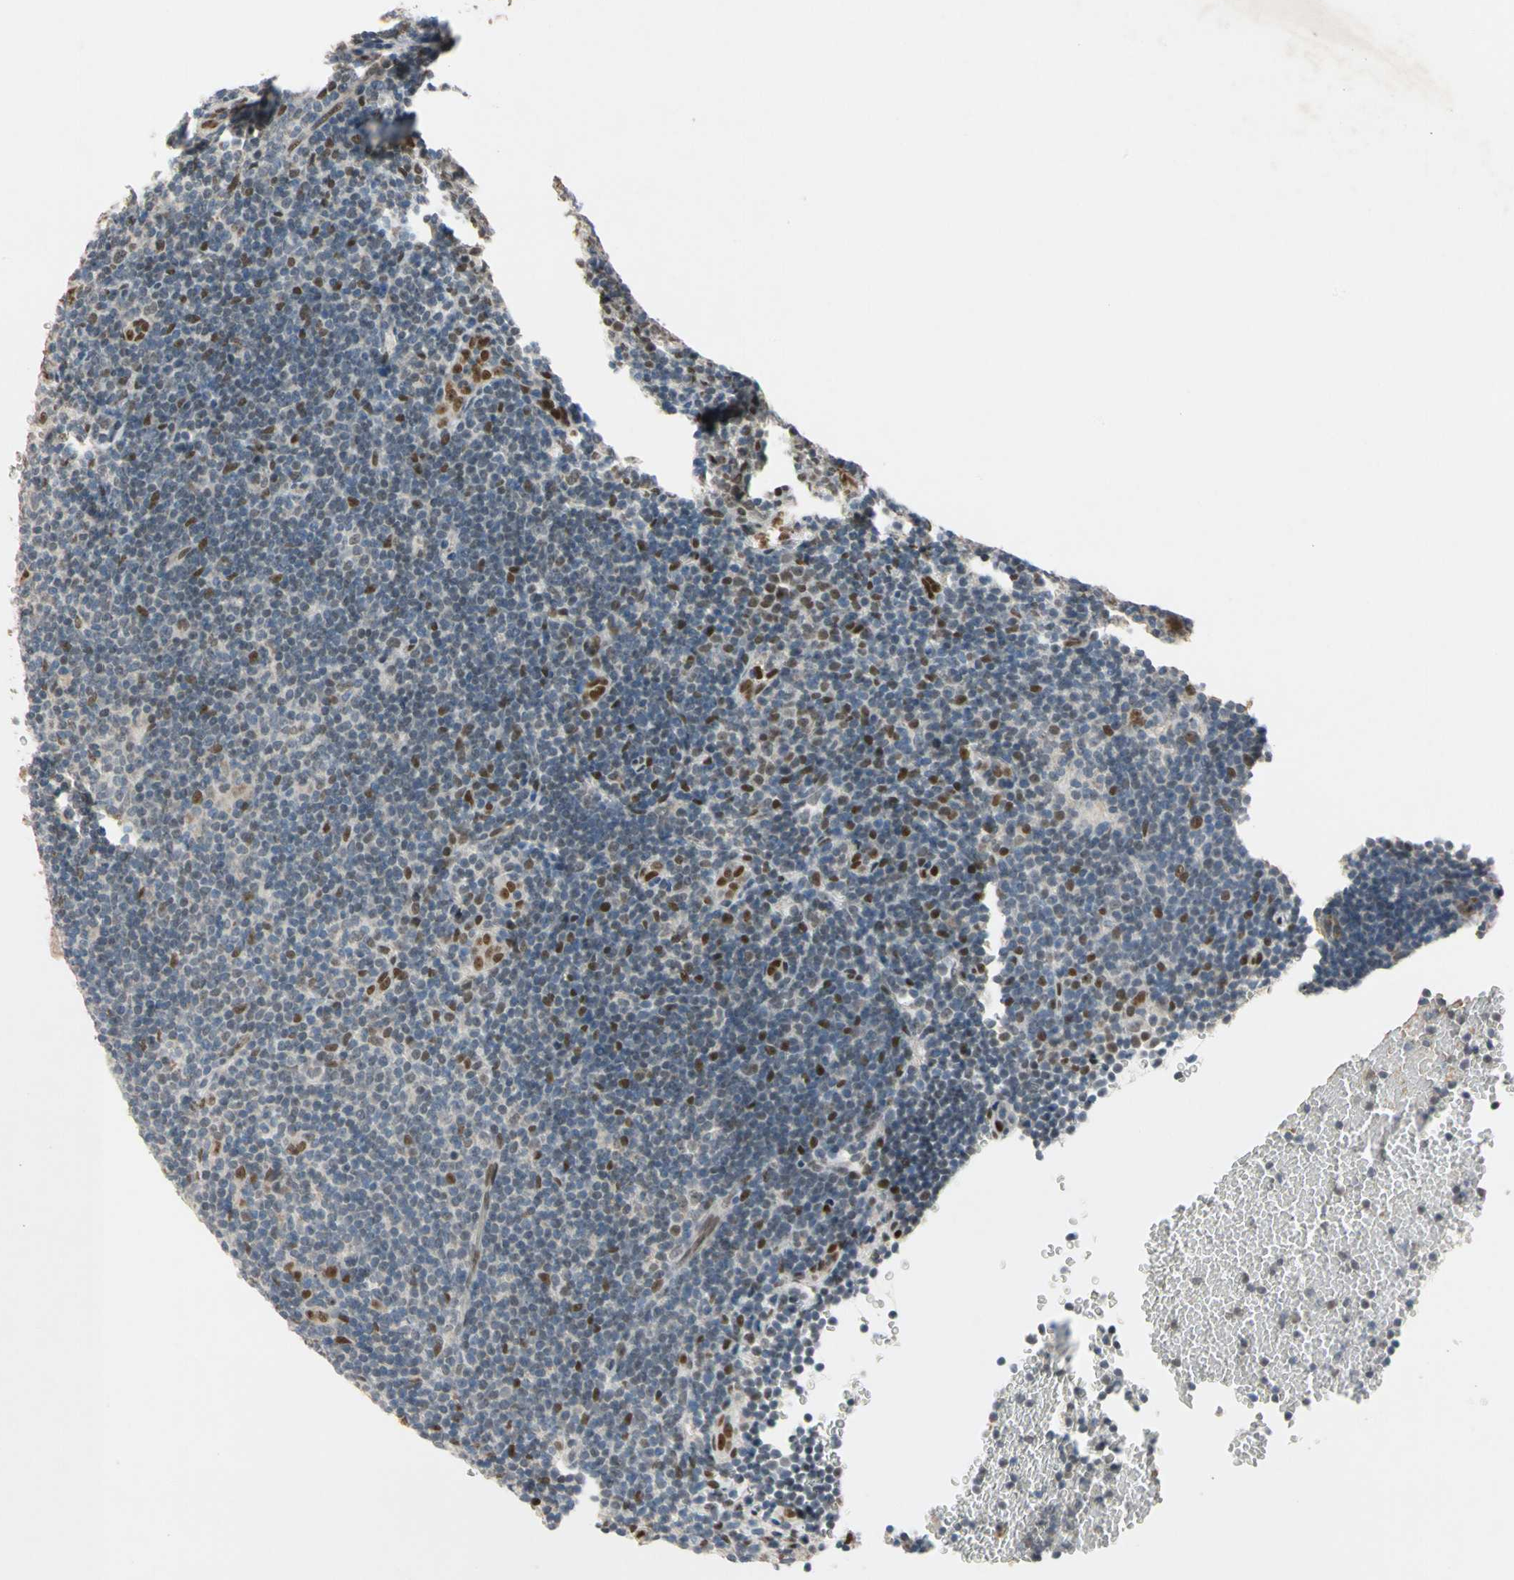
{"staining": {"intensity": "moderate", "quantity": ">75%", "location": "nuclear"}, "tissue": "lymphoma", "cell_type": "Tumor cells", "image_type": "cancer", "snomed": [{"axis": "morphology", "description": "Hodgkin's disease, NOS"}, {"axis": "topography", "description": "Lymph node"}], "caption": "Immunohistochemical staining of human lymphoma shows moderate nuclear protein expression in about >75% of tumor cells. The staining was performed using DAB (3,3'-diaminobenzidine) to visualize the protein expression in brown, while the nuclei were stained in blue with hematoxylin (Magnification: 20x).", "gene": "RIOX2", "patient": {"sex": "female", "age": 57}}